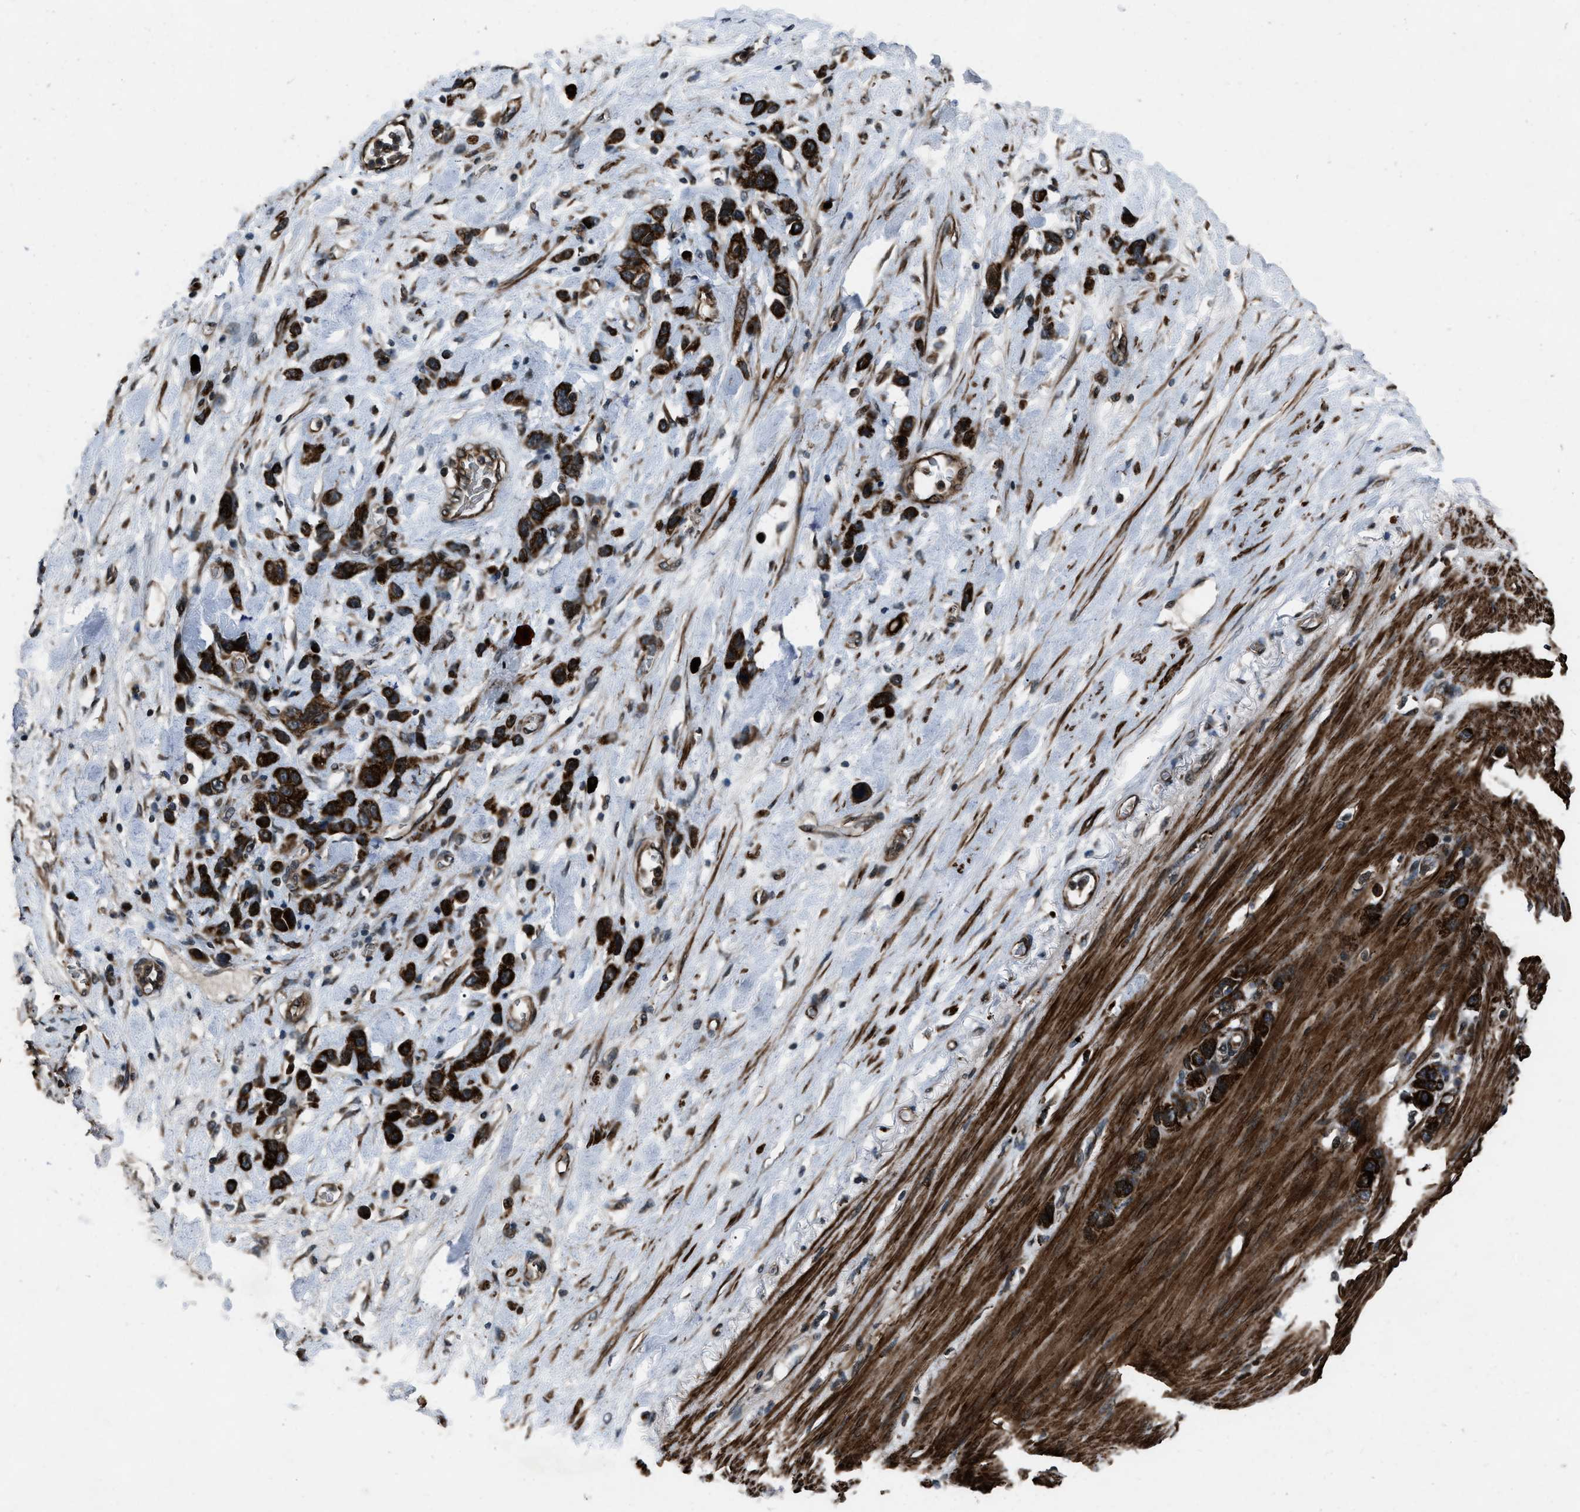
{"staining": {"intensity": "strong", "quantity": ">75%", "location": "cytoplasmic/membranous"}, "tissue": "stomach cancer", "cell_type": "Tumor cells", "image_type": "cancer", "snomed": [{"axis": "morphology", "description": "Adenocarcinoma, NOS"}, {"axis": "morphology", "description": "Adenocarcinoma, High grade"}, {"axis": "topography", "description": "Stomach, upper"}, {"axis": "topography", "description": "Stomach, lower"}], "caption": "The image shows staining of high-grade adenocarcinoma (stomach), revealing strong cytoplasmic/membranous protein staining (brown color) within tumor cells.", "gene": "IRAK4", "patient": {"sex": "female", "age": 65}}